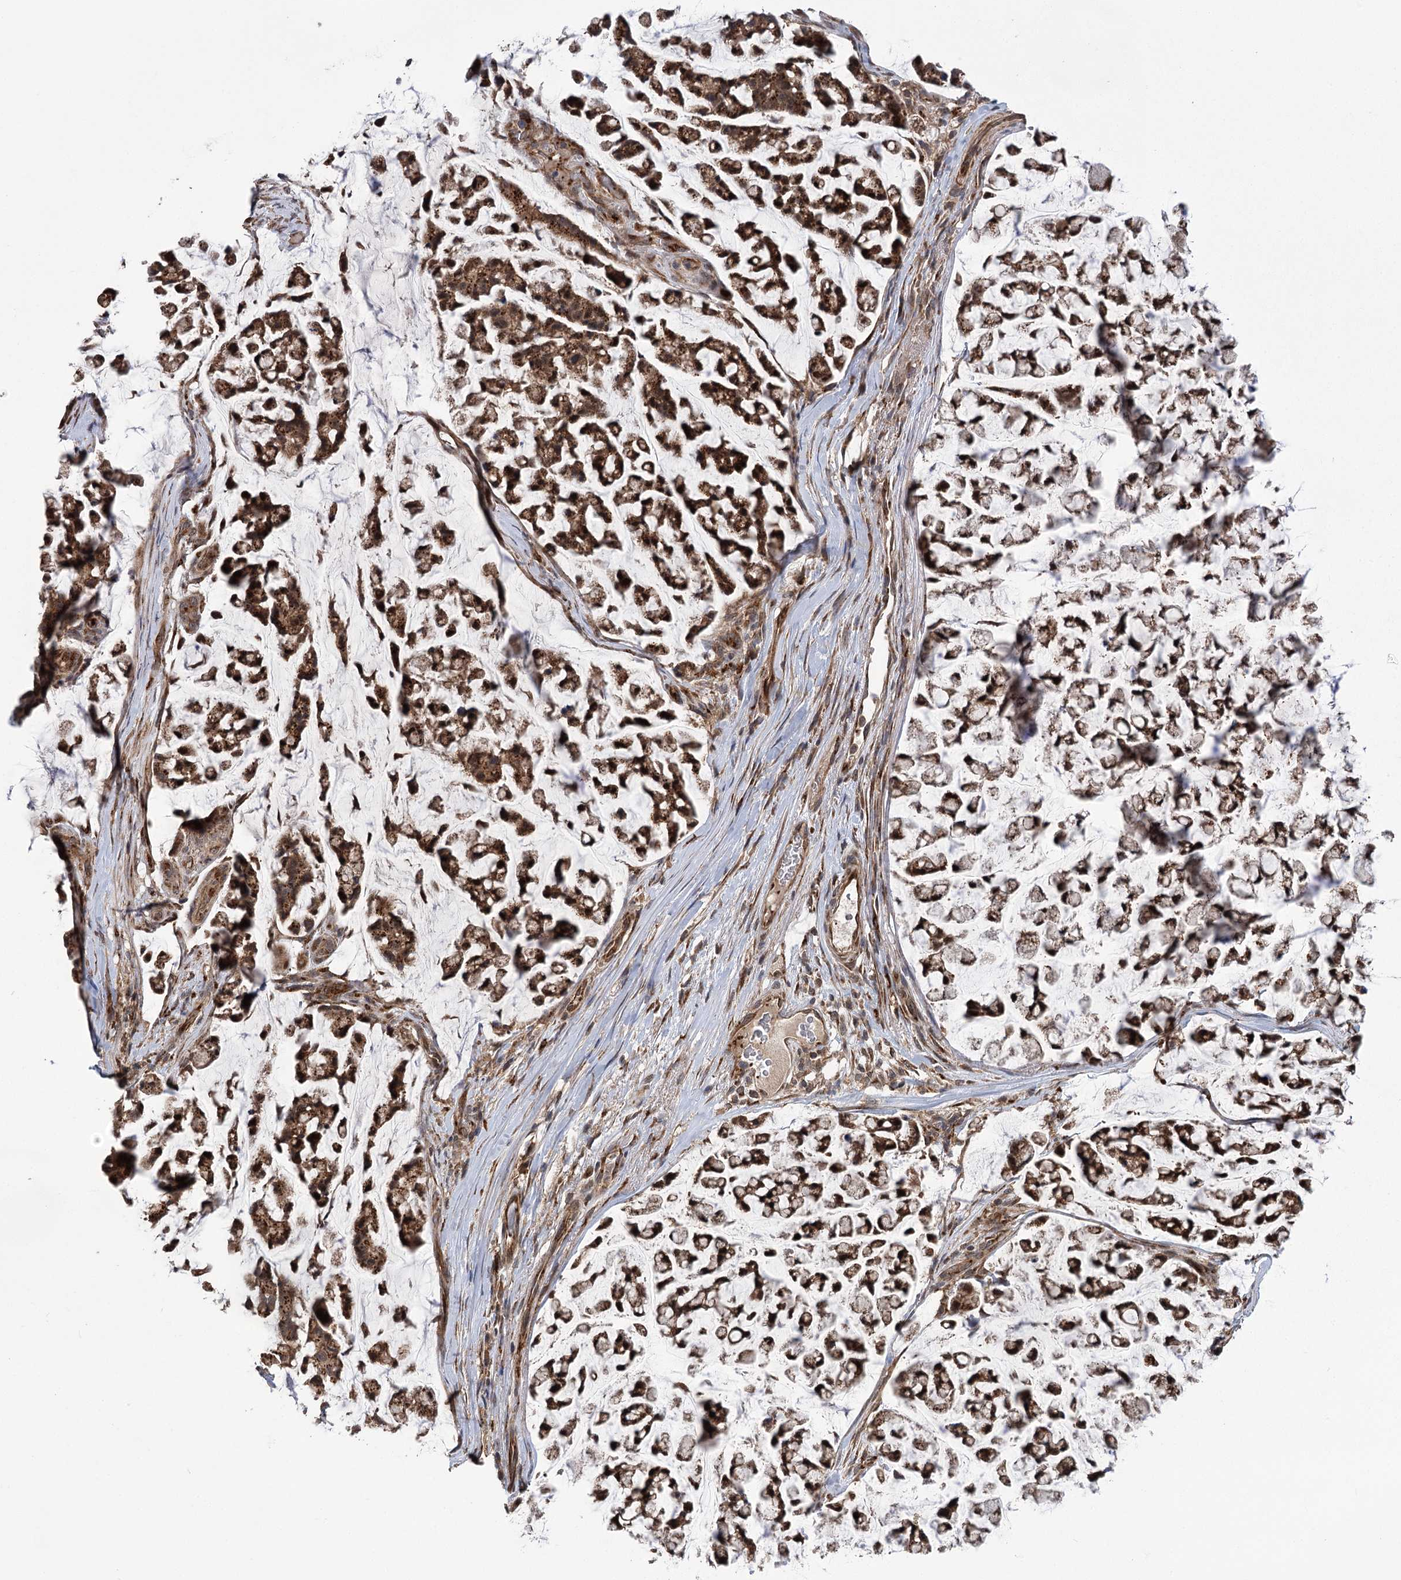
{"staining": {"intensity": "strong", "quantity": ">75%", "location": "cytoplasmic/membranous,nuclear"}, "tissue": "stomach cancer", "cell_type": "Tumor cells", "image_type": "cancer", "snomed": [{"axis": "morphology", "description": "Adenocarcinoma, NOS"}, {"axis": "topography", "description": "Stomach, lower"}], "caption": "Immunohistochemistry (IHC) (DAB) staining of human stomach cancer (adenocarcinoma) exhibits strong cytoplasmic/membranous and nuclear protein staining in approximately >75% of tumor cells.", "gene": "CARD19", "patient": {"sex": "male", "age": 67}}